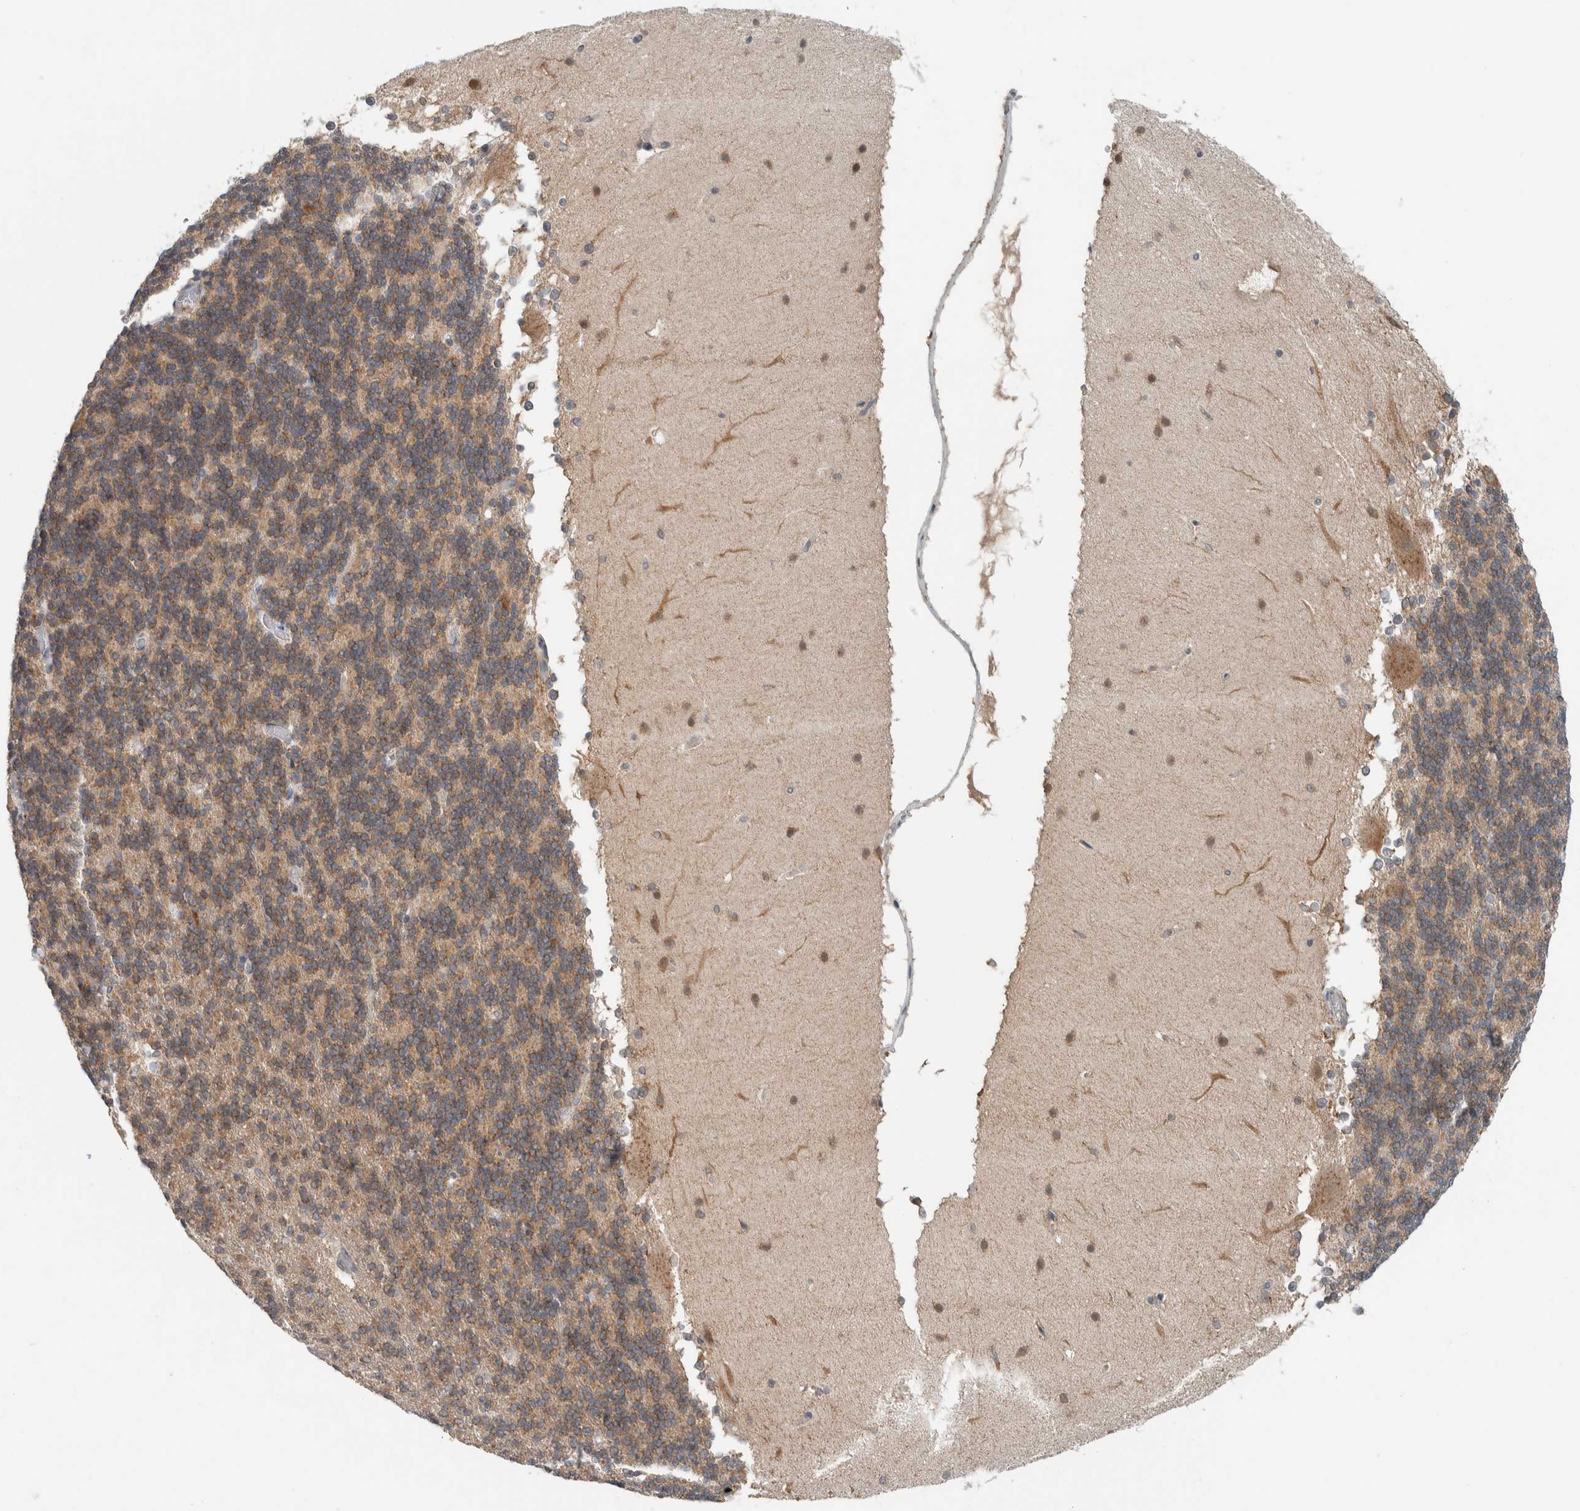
{"staining": {"intensity": "moderate", "quantity": ">75%", "location": "cytoplasmic/membranous"}, "tissue": "cerebellum", "cell_type": "Cells in granular layer", "image_type": "normal", "snomed": [{"axis": "morphology", "description": "Normal tissue, NOS"}, {"axis": "topography", "description": "Cerebellum"}], "caption": "DAB (3,3'-diaminobenzidine) immunohistochemical staining of unremarkable human cerebellum reveals moderate cytoplasmic/membranous protein positivity in approximately >75% of cells in granular layer.", "gene": "RERE", "patient": {"sex": "female", "age": 19}}